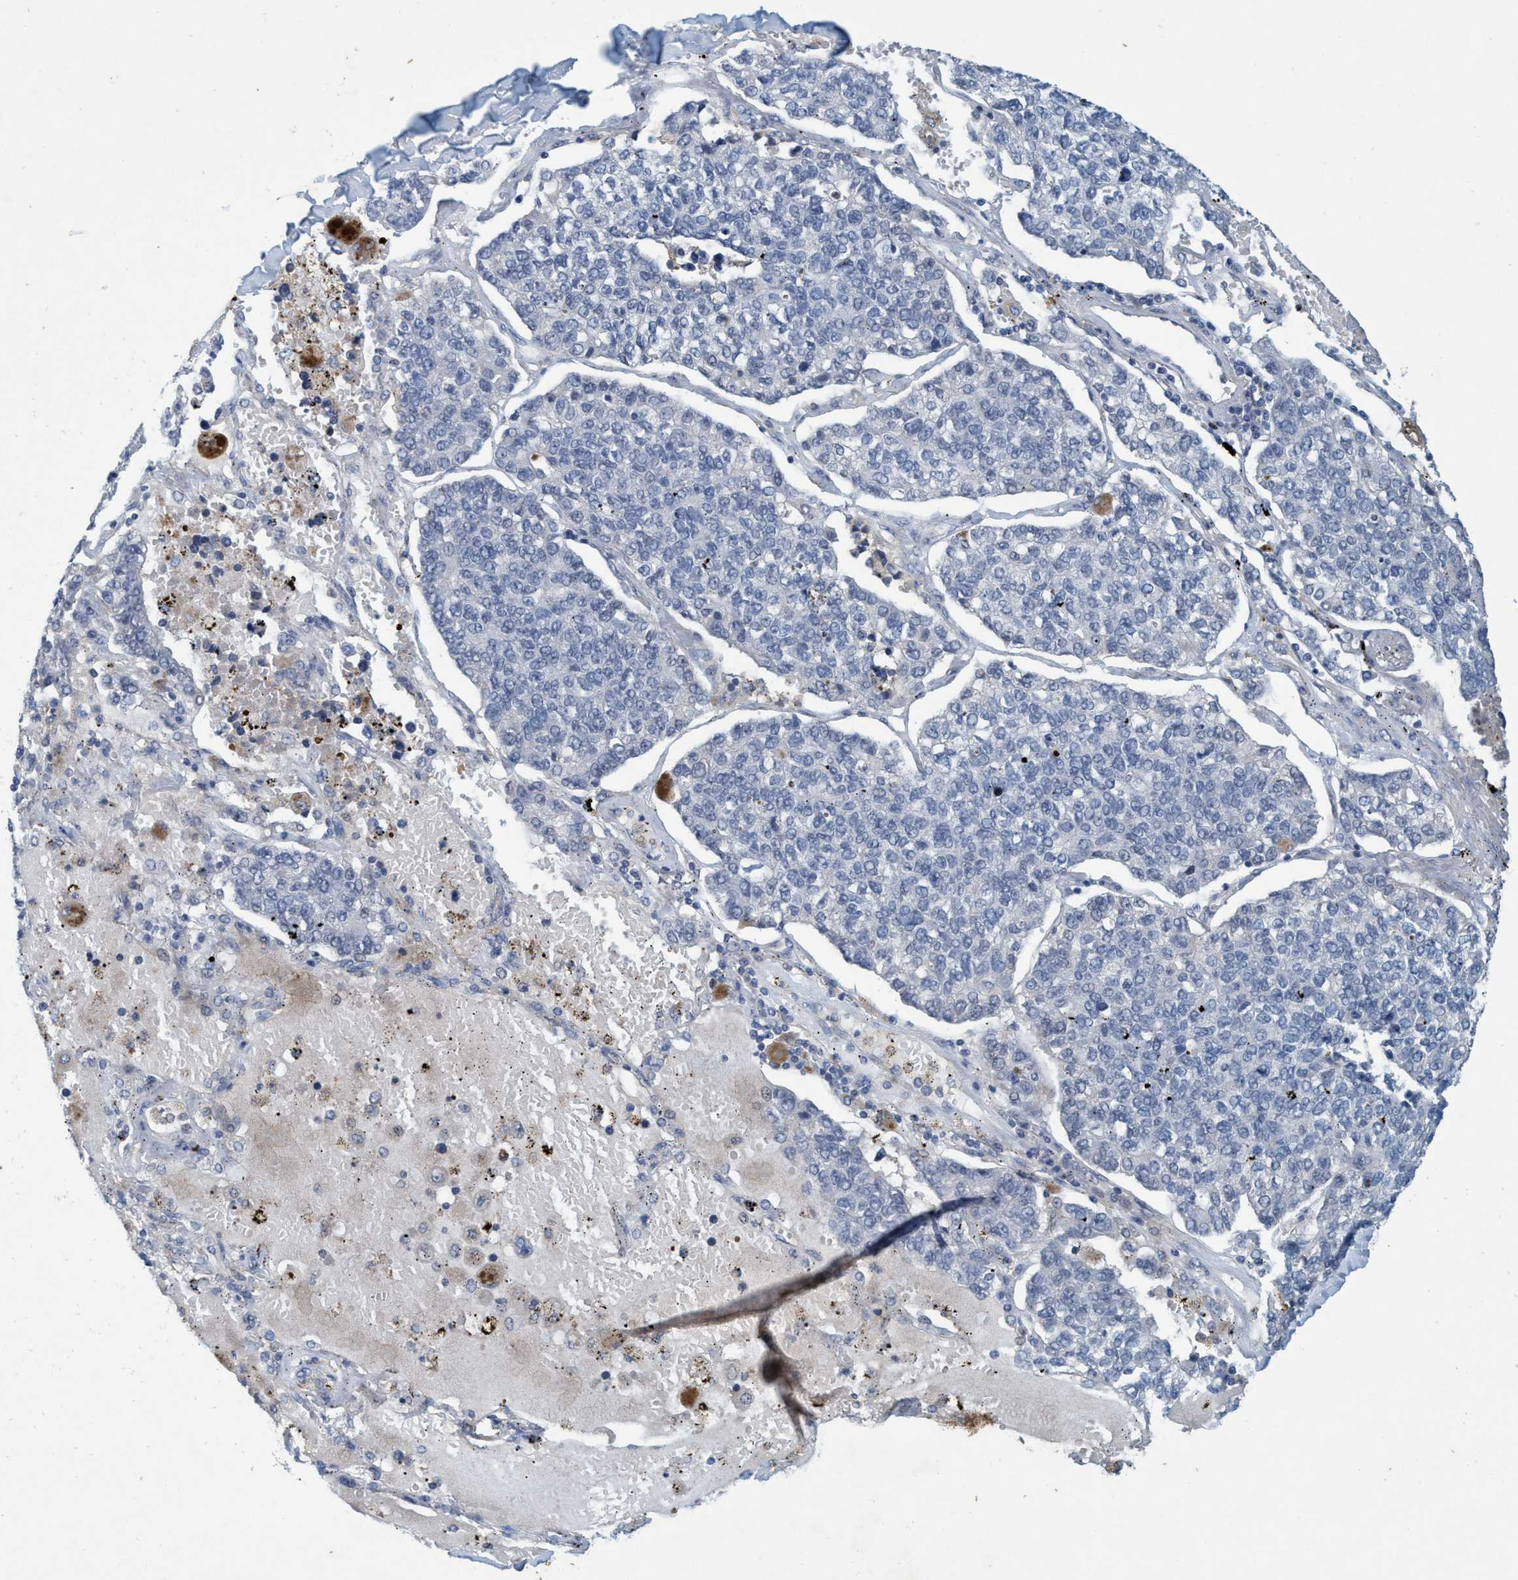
{"staining": {"intensity": "negative", "quantity": "none", "location": "none"}, "tissue": "lung cancer", "cell_type": "Tumor cells", "image_type": "cancer", "snomed": [{"axis": "morphology", "description": "Adenocarcinoma, NOS"}, {"axis": "topography", "description": "Lung"}], "caption": "Immunohistochemical staining of lung cancer (adenocarcinoma) reveals no significant staining in tumor cells.", "gene": "RNF208", "patient": {"sex": "male", "age": 49}}